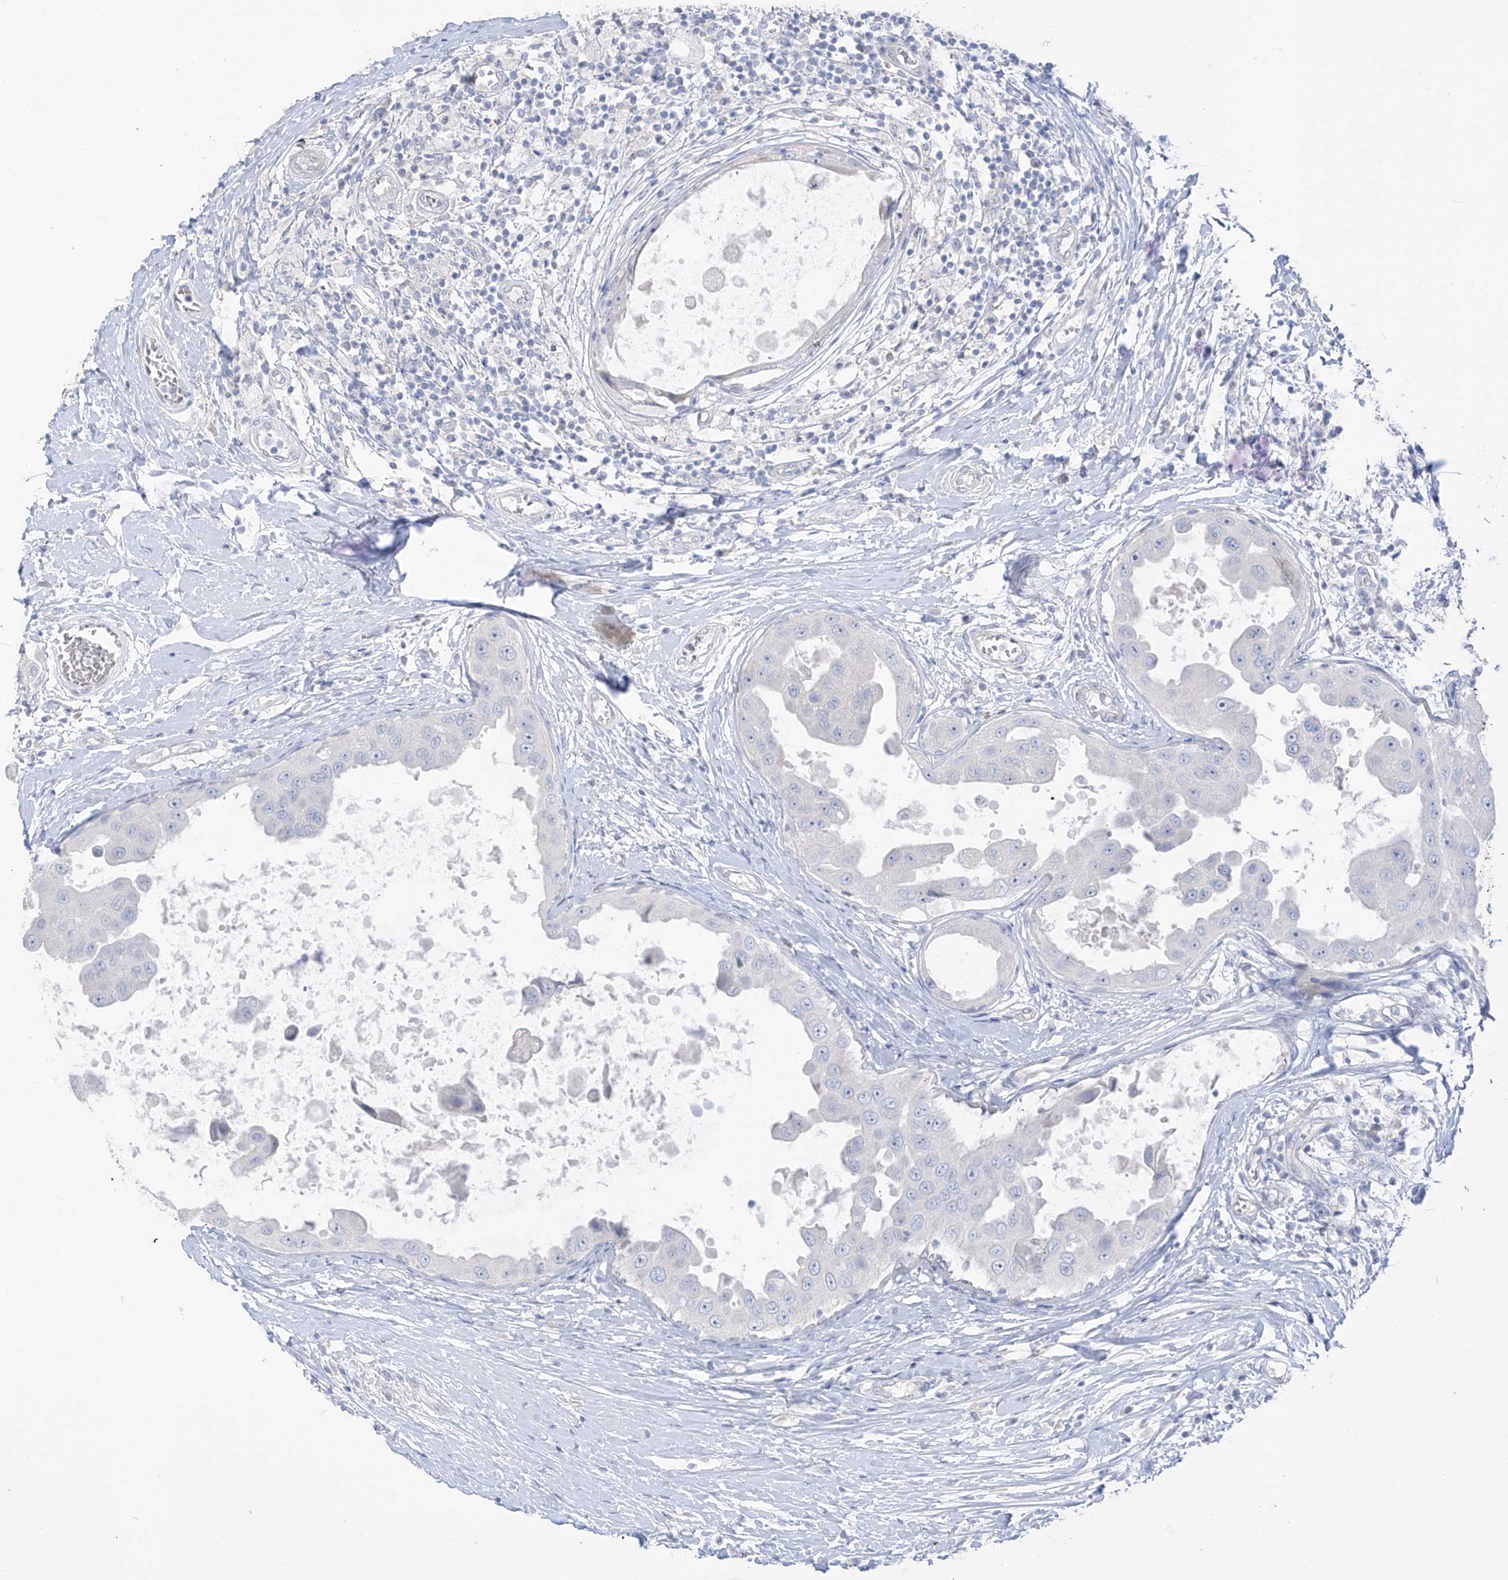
{"staining": {"intensity": "negative", "quantity": "none", "location": "none"}, "tissue": "breast cancer", "cell_type": "Tumor cells", "image_type": "cancer", "snomed": [{"axis": "morphology", "description": "Duct carcinoma"}, {"axis": "topography", "description": "Breast"}], "caption": "DAB immunohistochemical staining of breast cancer (intraductal carcinoma) demonstrates no significant expression in tumor cells.", "gene": "ASPRV1", "patient": {"sex": "female", "age": 27}}